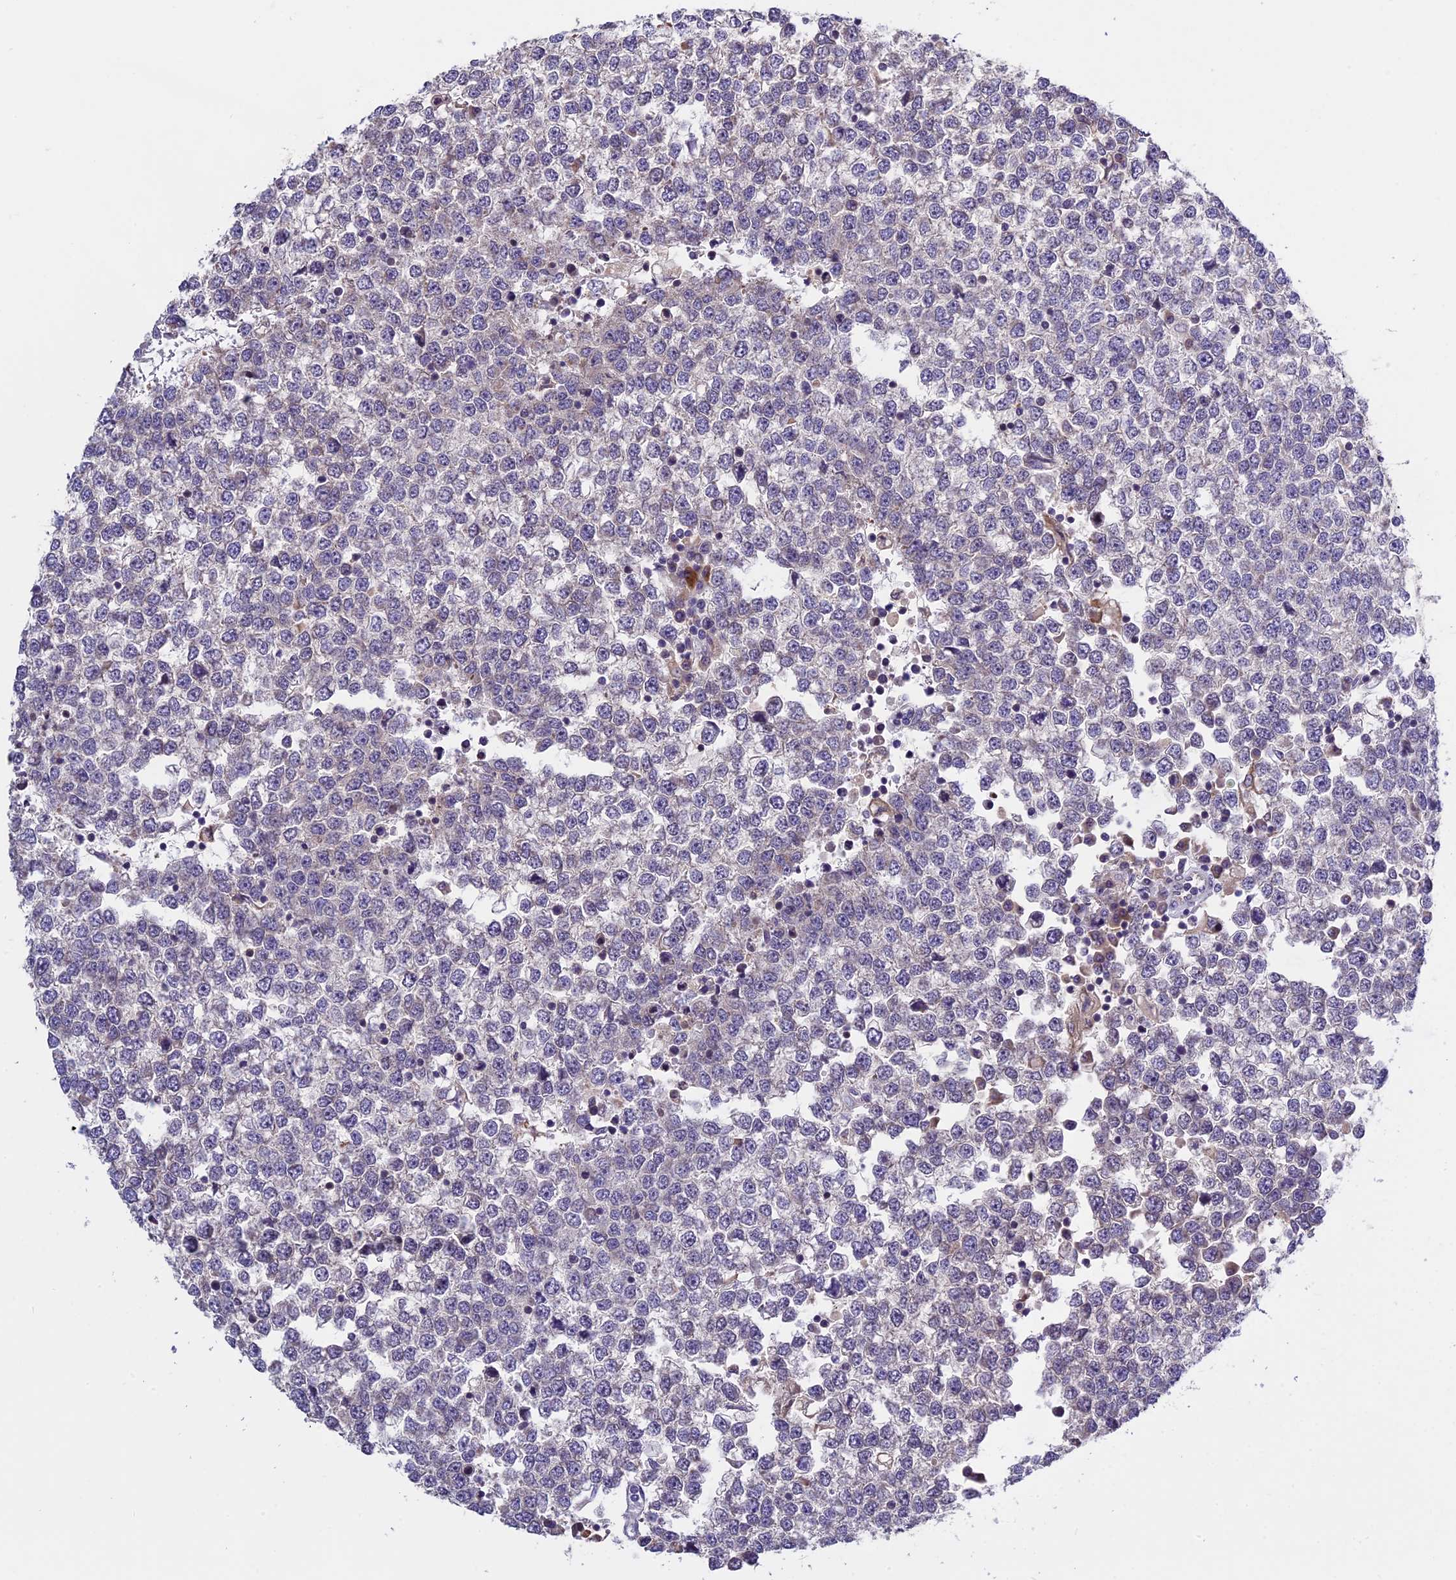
{"staining": {"intensity": "negative", "quantity": "none", "location": "none"}, "tissue": "testis cancer", "cell_type": "Tumor cells", "image_type": "cancer", "snomed": [{"axis": "morphology", "description": "Seminoma, NOS"}, {"axis": "topography", "description": "Testis"}], "caption": "Protein analysis of seminoma (testis) demonstrates no significant expression in tumor cells. (DAB (3,3'-diaminobenzidine) immunohistochemistry (IHC) visualized using brightfield microscopy, high magnification).", "gene": "ABCC10", "patient": {"sex": "male", "age": 65}}